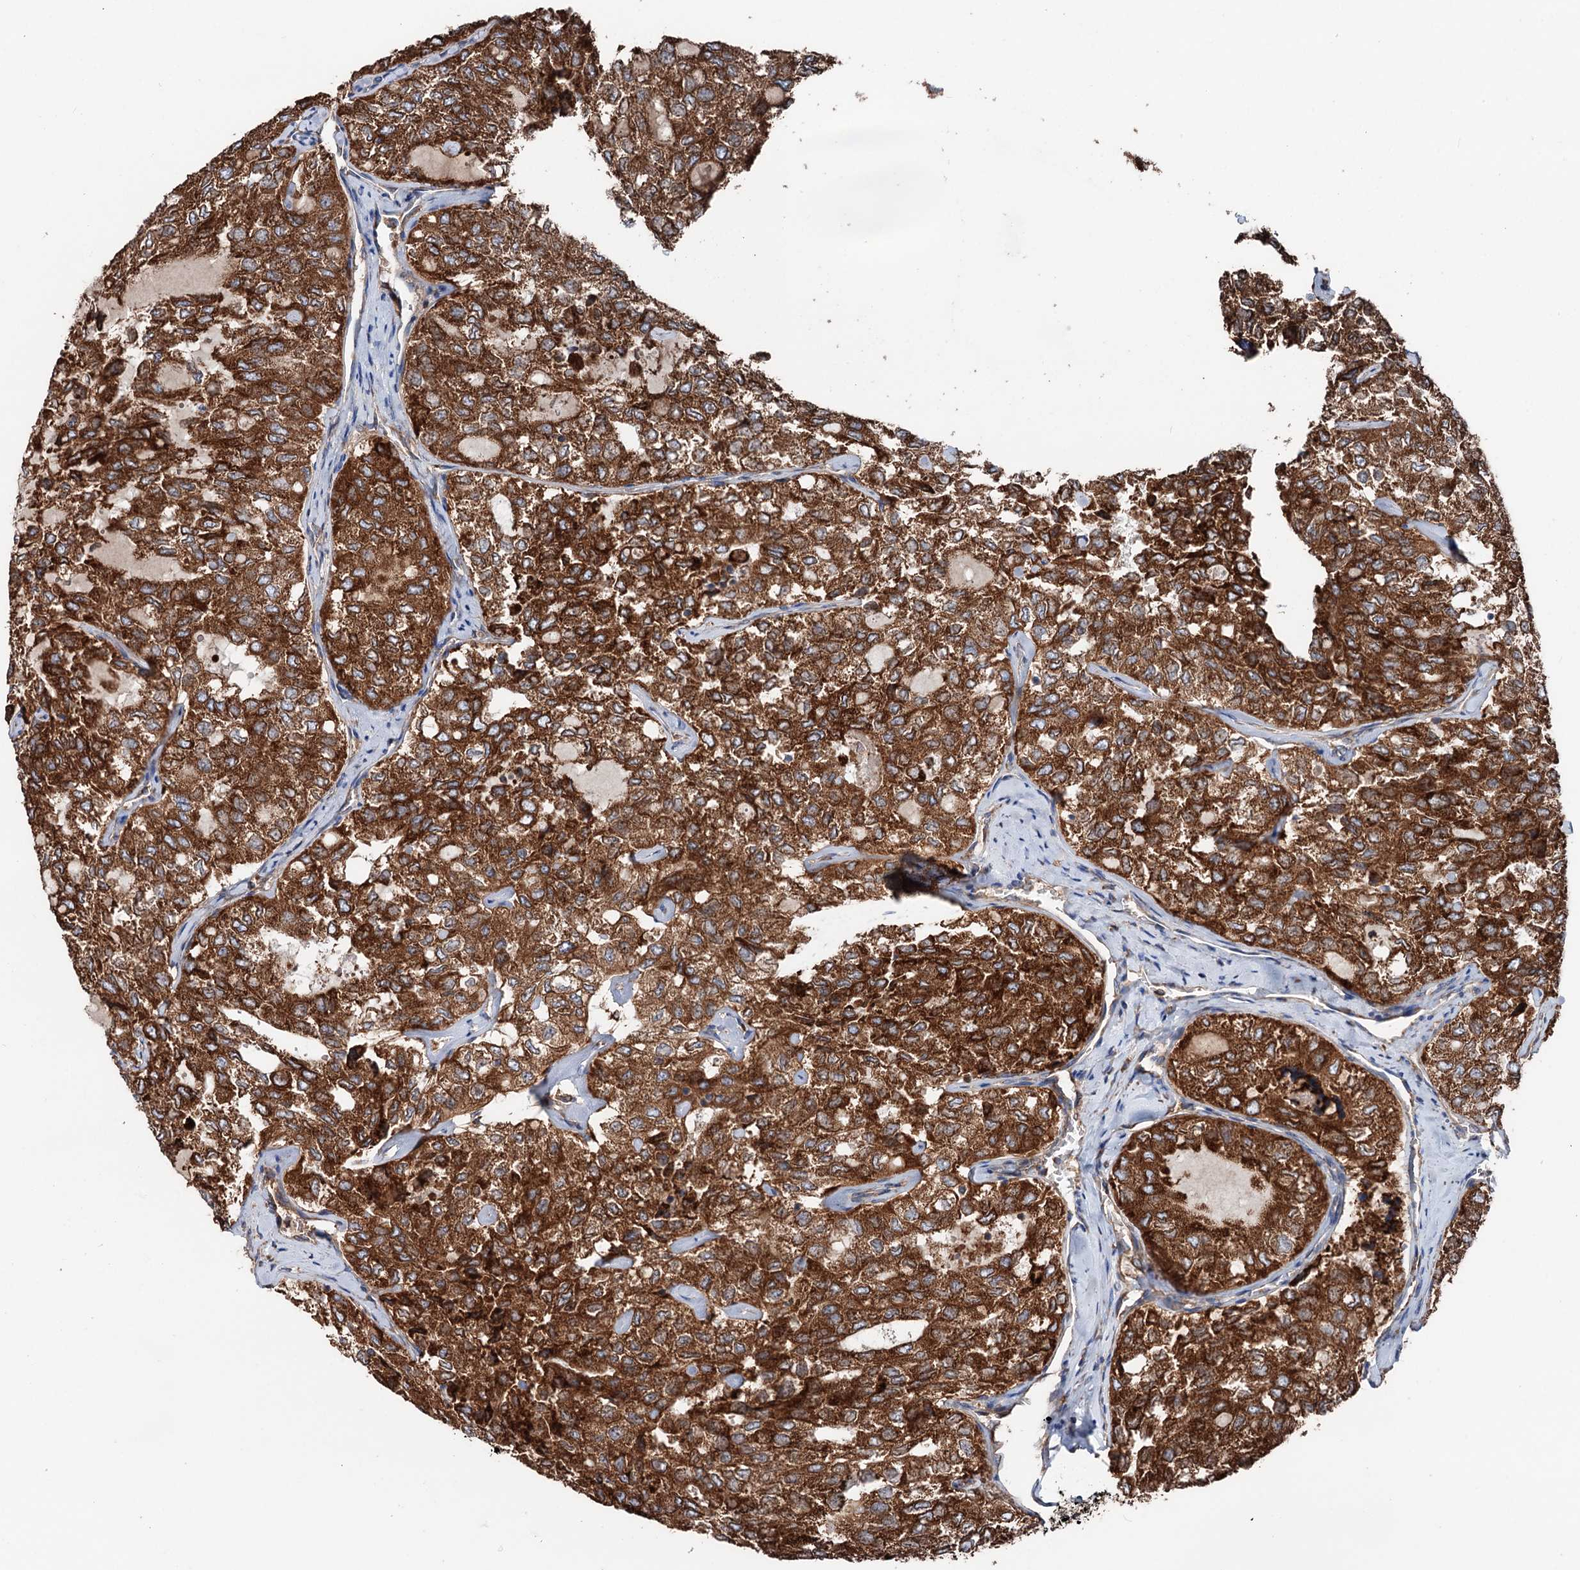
{"staining": {"intensity": "strong", "quantity": ">75%", "location": "cytoplasmic/membranous"}, "tissue": "thyroid cancer", "cell_type": "Tumor cells", "image_type": "cancer", "snomed": [{"axis": "morphology", "description": "Follicular adenoma carcinoma, NOS"}, {"axis": "topography", "description": "Thyroid gland"}], "caption": "Tumor cells show high levels of strong cytoplasmic/membranous positivity in approximately >75% of cells in thyroid cancer. (DAB (3,3'-diaminobenzidine) IHC, brown staining for protein, blue staining for nuclei).", "gene": "ERP29", "patient": {"sex": "male", "age": 75}}